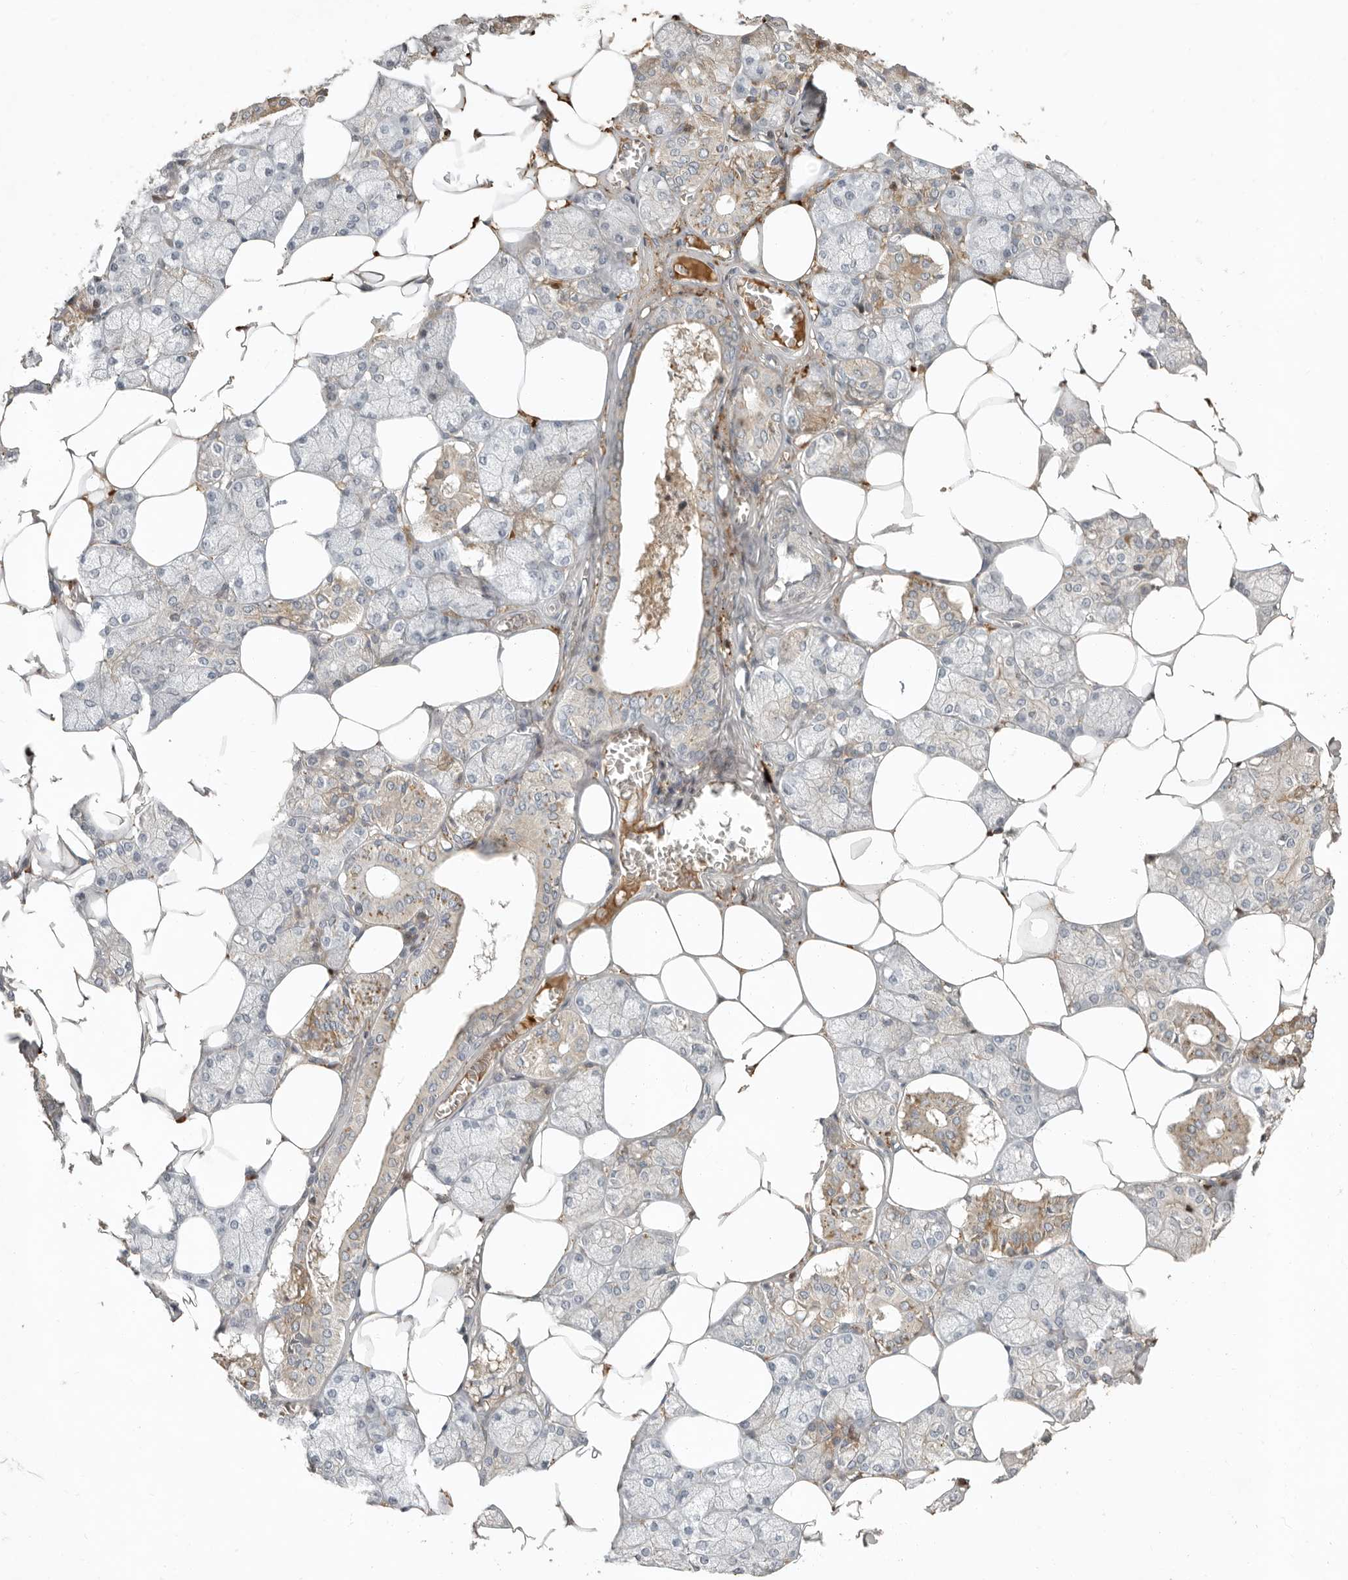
{"staining": {"intensity": "moderate", "quantity": "<25%", "location": "cytoplasmic/membranous"}, "tissue": "salivary gland", "cell_type": "Glandular cells", "image_type": "normal", "snomed": [{"axis": "morphology", "description": "Normal tissue, NOS"}, {"axis": "topography", "description": "Salivary gland"}], "caption": "Brown immunohistochemical staining in benign salivary gland demonstrates moderate cytoplasmic/membranous expression in about <25% of glandular cells.", "gene": "KLHL38", "patient": {"sex": "male", "age": 62}}